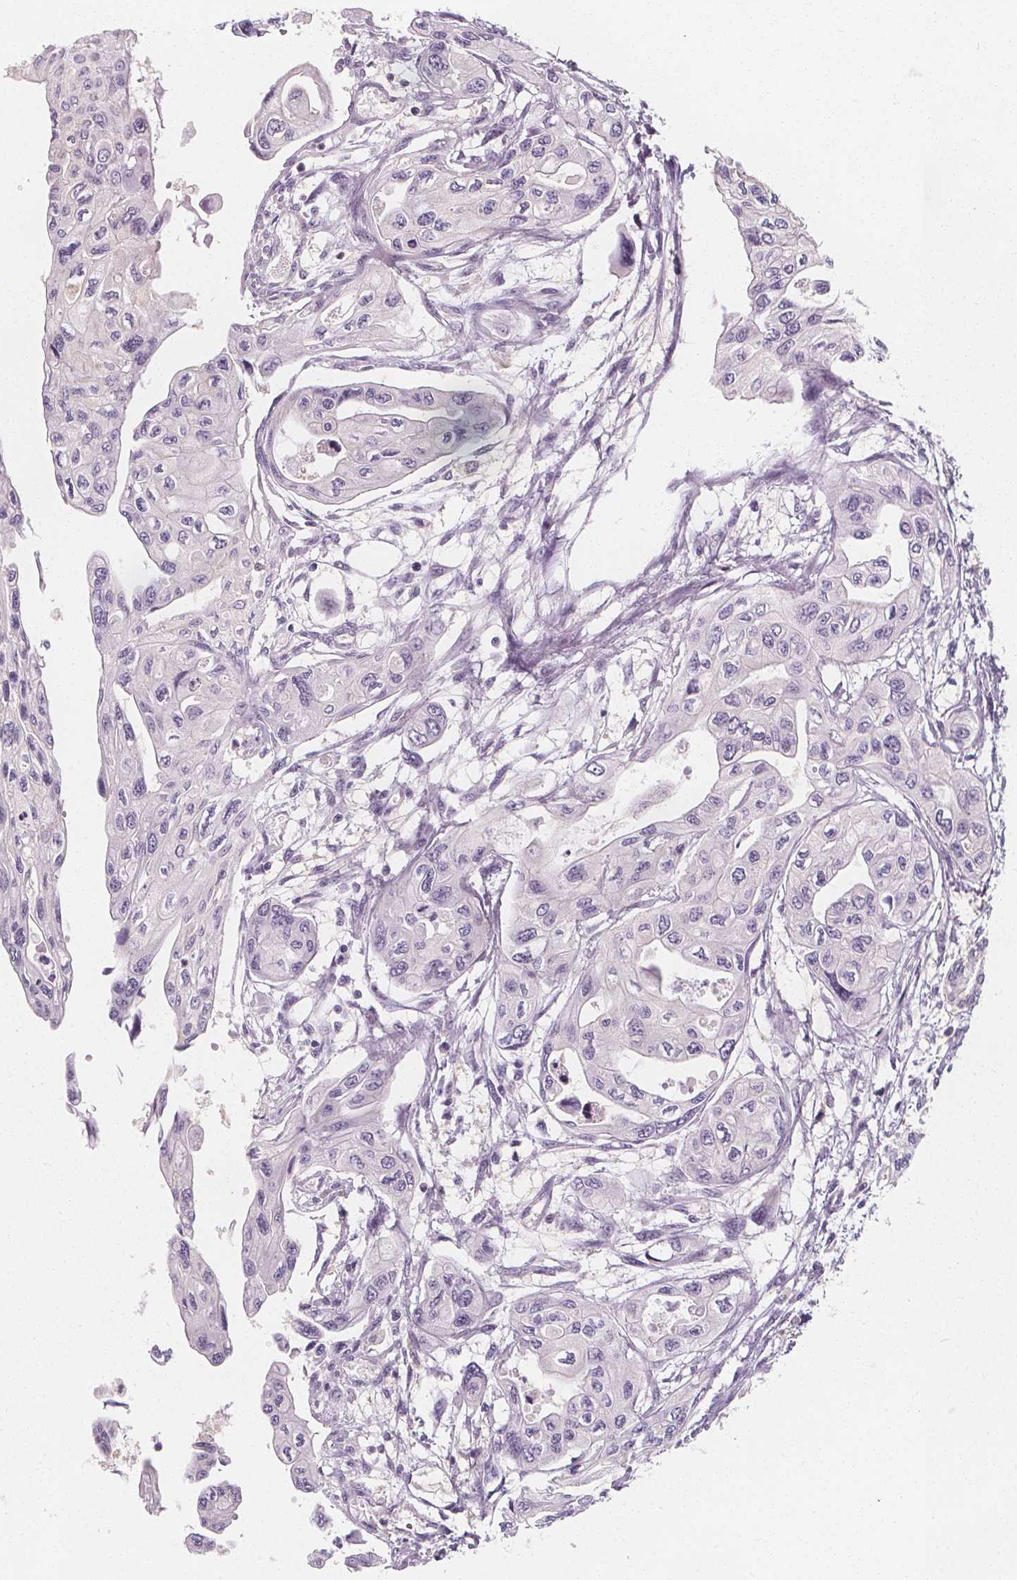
{"staining": {"intensity": "negative", "quantity": "none", "location": "none"}, "tissue": "pancreatic cancer", "cell_type": "Tumor cells", "image_type": "cancer", "snomed": [{"axis": "morphology", "description": "Adenocarcinoma, NOS"}, {"axis": "topography", "description": "Pancreas"}], "caption": "IHC of adenocarcinoma (pancreatic) displays no expression in tumor cells.", "gene": "UGP2", "patient": {"sex": "female", "age": 76}}